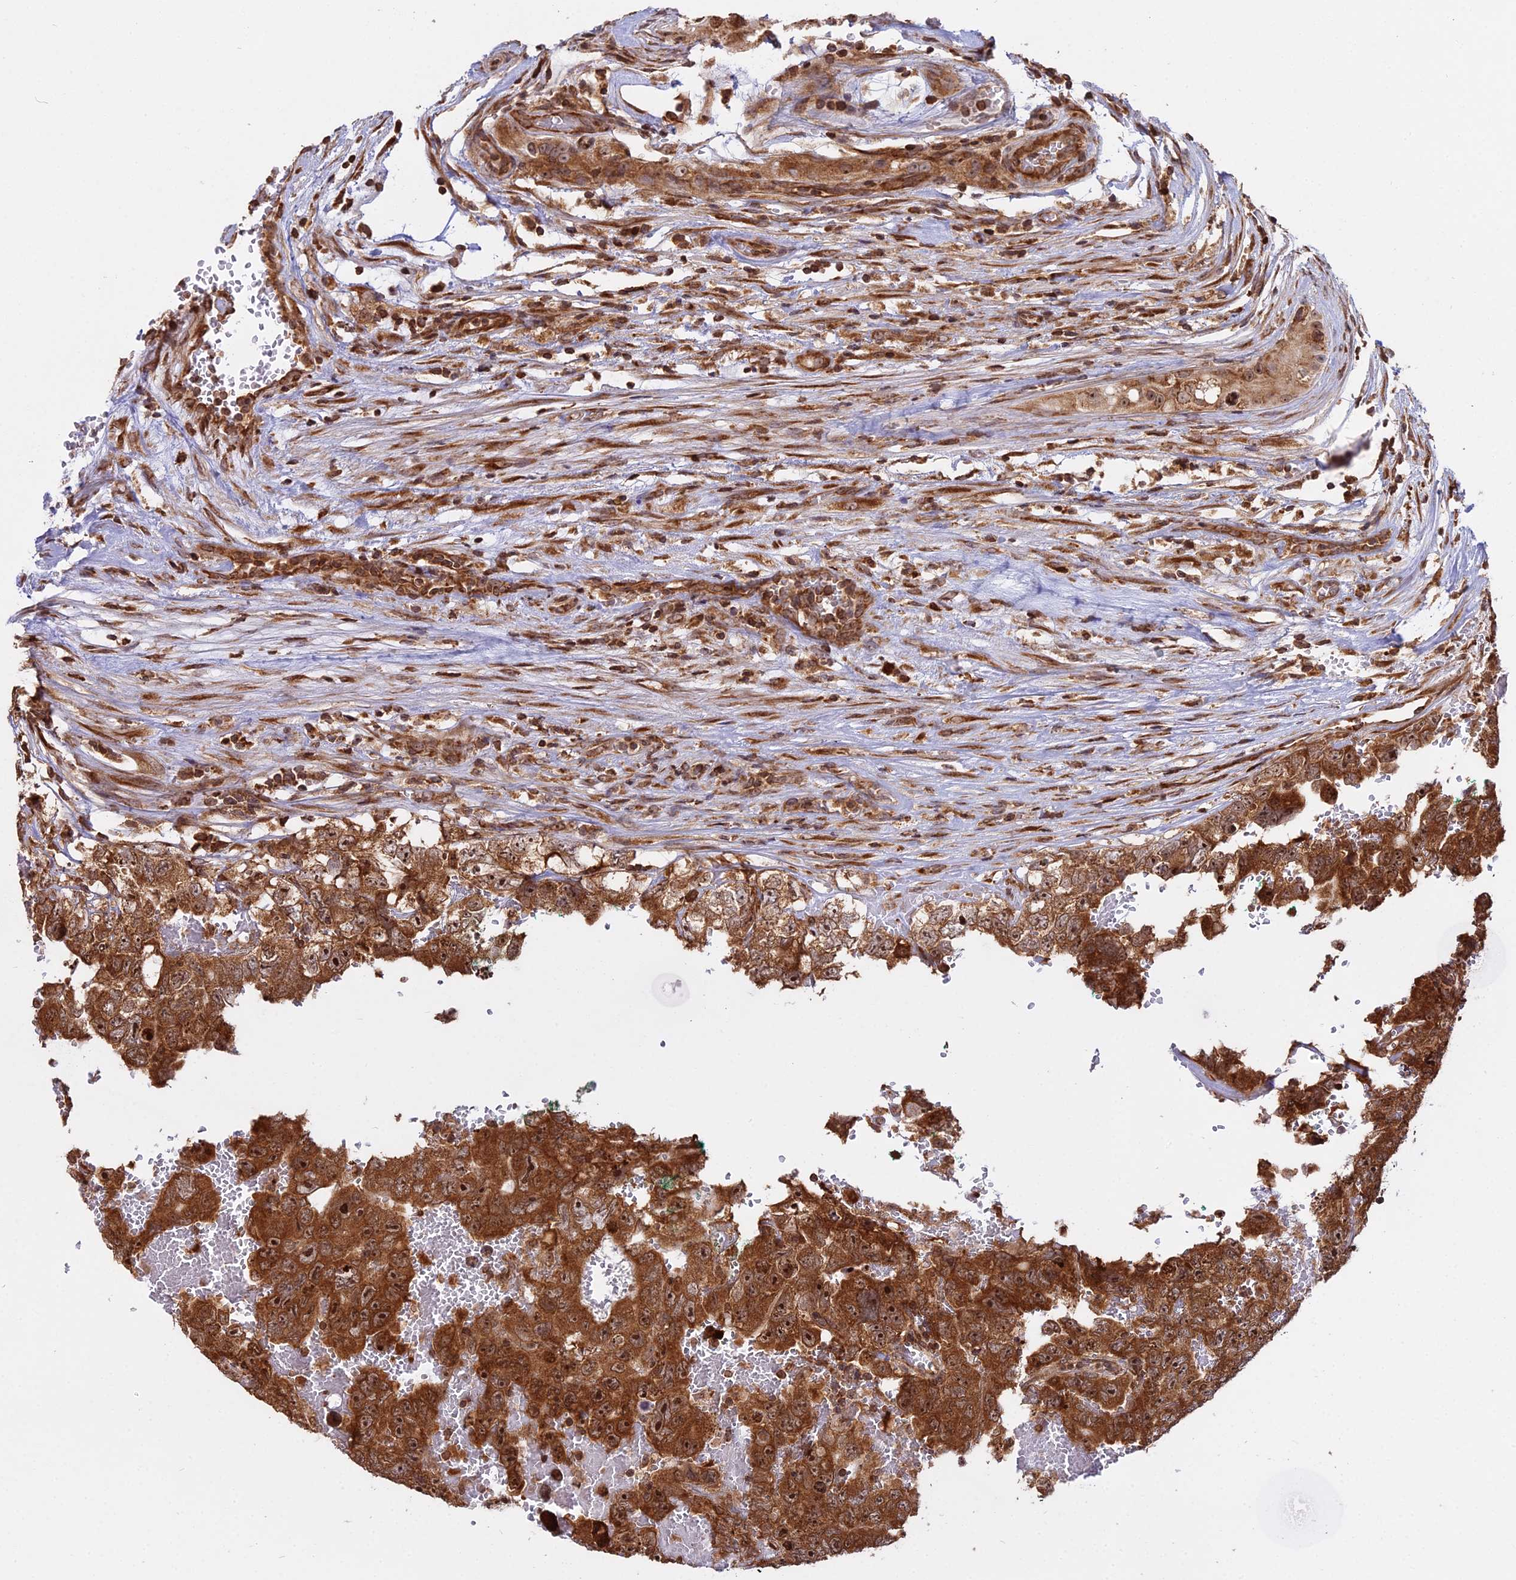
{"staining": {"intensity": "strong", "quantity": ">75%", "location": "cytoplasmic/membranous,nuclear"}, "tissue": "testis cancer", "cell_type": "Tumor cells", "image_type": "cancer", "snomed": [{"axis": "morphology", "description": "Carcinoma, Embryonal, NOS"}, {"axis": "topography", "description": "Testis"}], "caption": "Brown immunohistochemical staining in human testis cancer (embryonal carcinoma) demonstrates strong cytoplasmic/membranous and nuclear expression in about >75% of tumor cells. The protein is stained brown, and the nuclei are stained in blue (DAB (3,3'-diaminobenzidine) IHC with brightfield microscopy, high magnification).", "gene": "RPL26", "patient": {"sex": "male", "age": 45}}